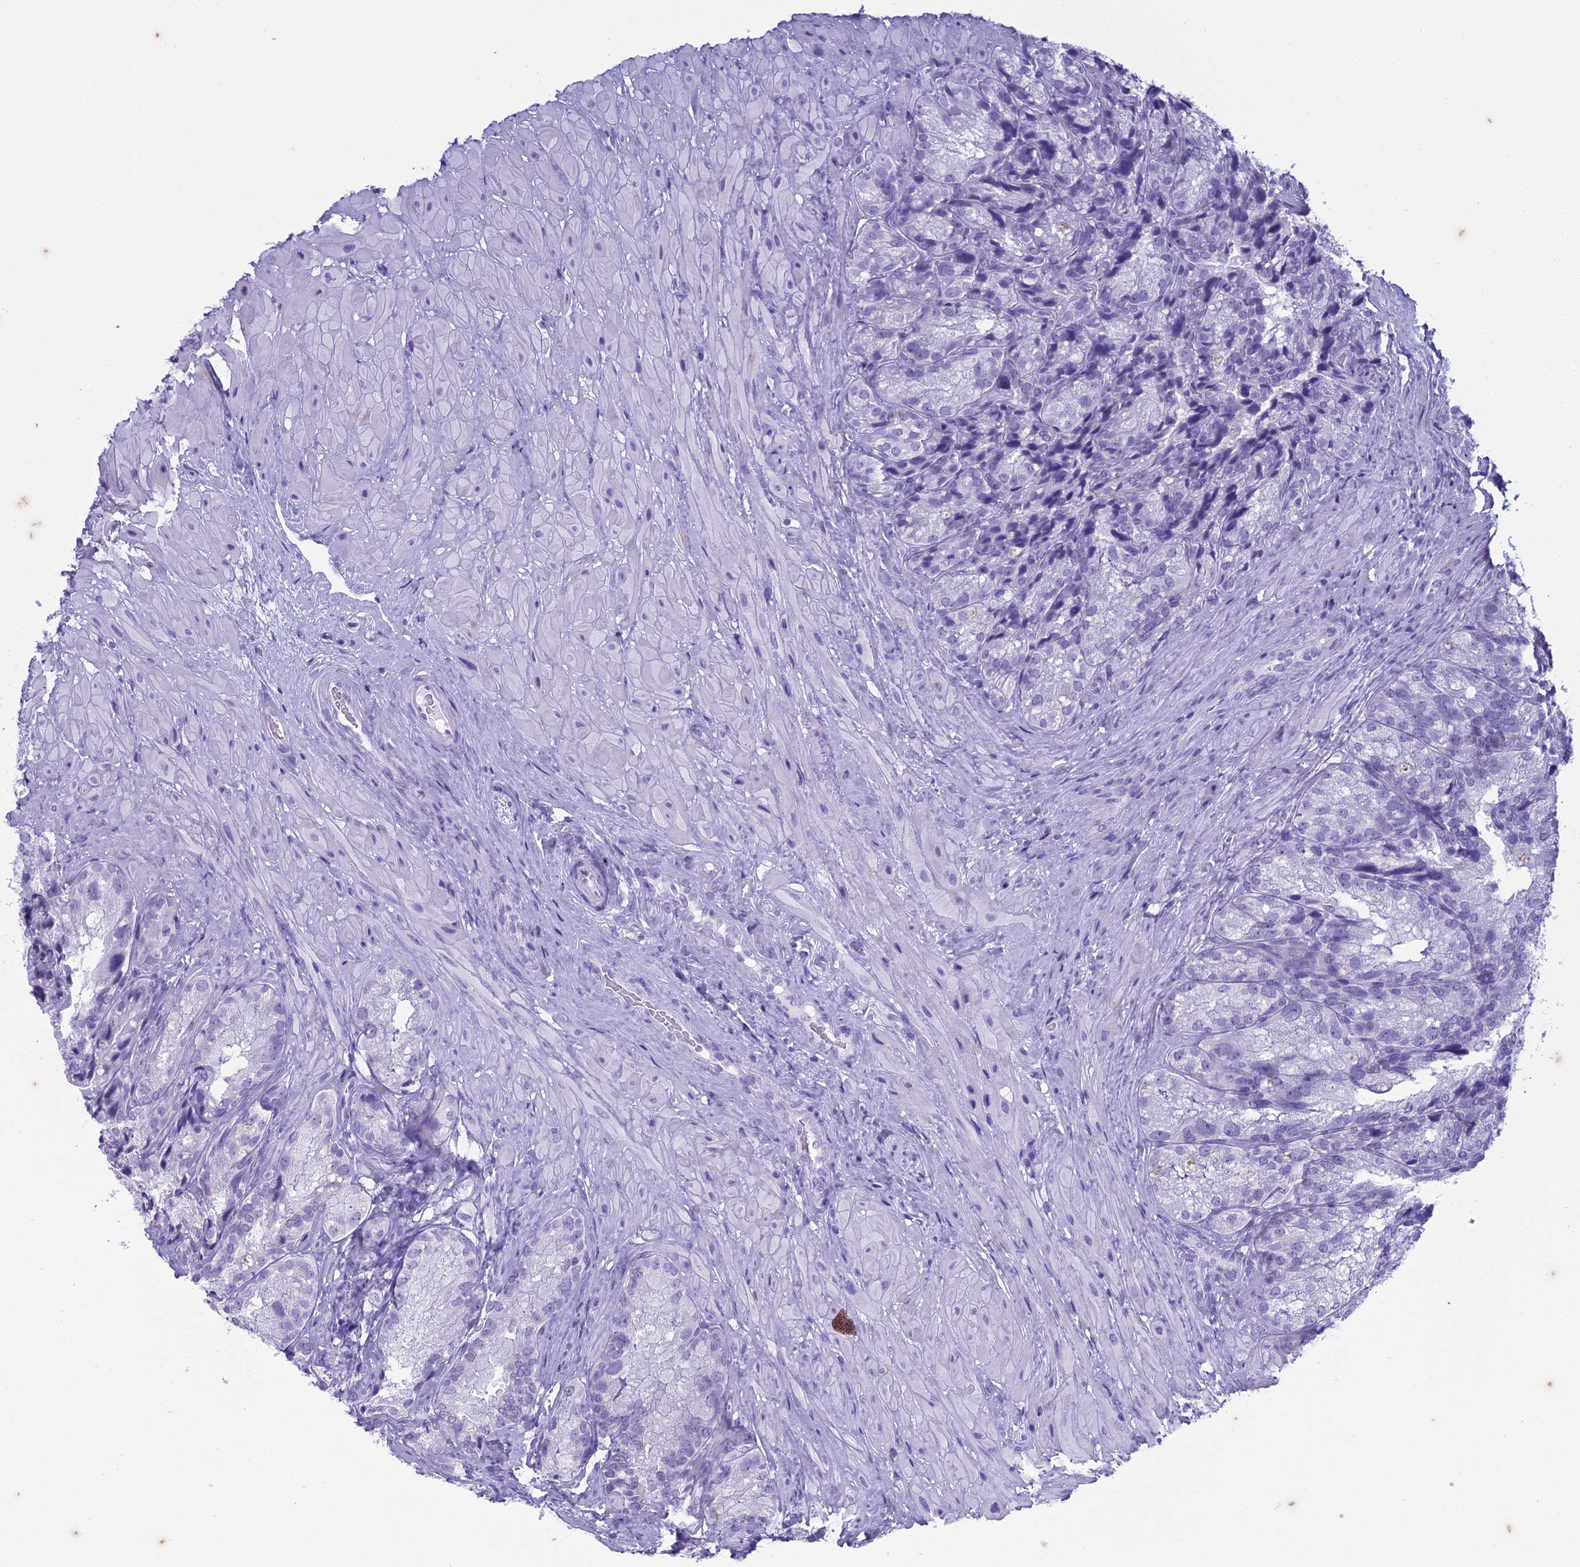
{"staining": {"intensity": "negative", "quantity": "none", "location": "none"}, "tissue": "seminal vesicle", "cell_type": "Glandular cells", "image_type": "normal", "snomed": [{"axis": "morphology", "description": "Normal tissue, NOS"}, {"axis": "topography", "description": "Seminal veicle"}], "caption": "Seminal vesicle stained for a protein using immunohistochemistry (IHC) displays no staining glandular cells.", "gene": "HMGB4", "patient": {"sex": "male", "age": 58}}